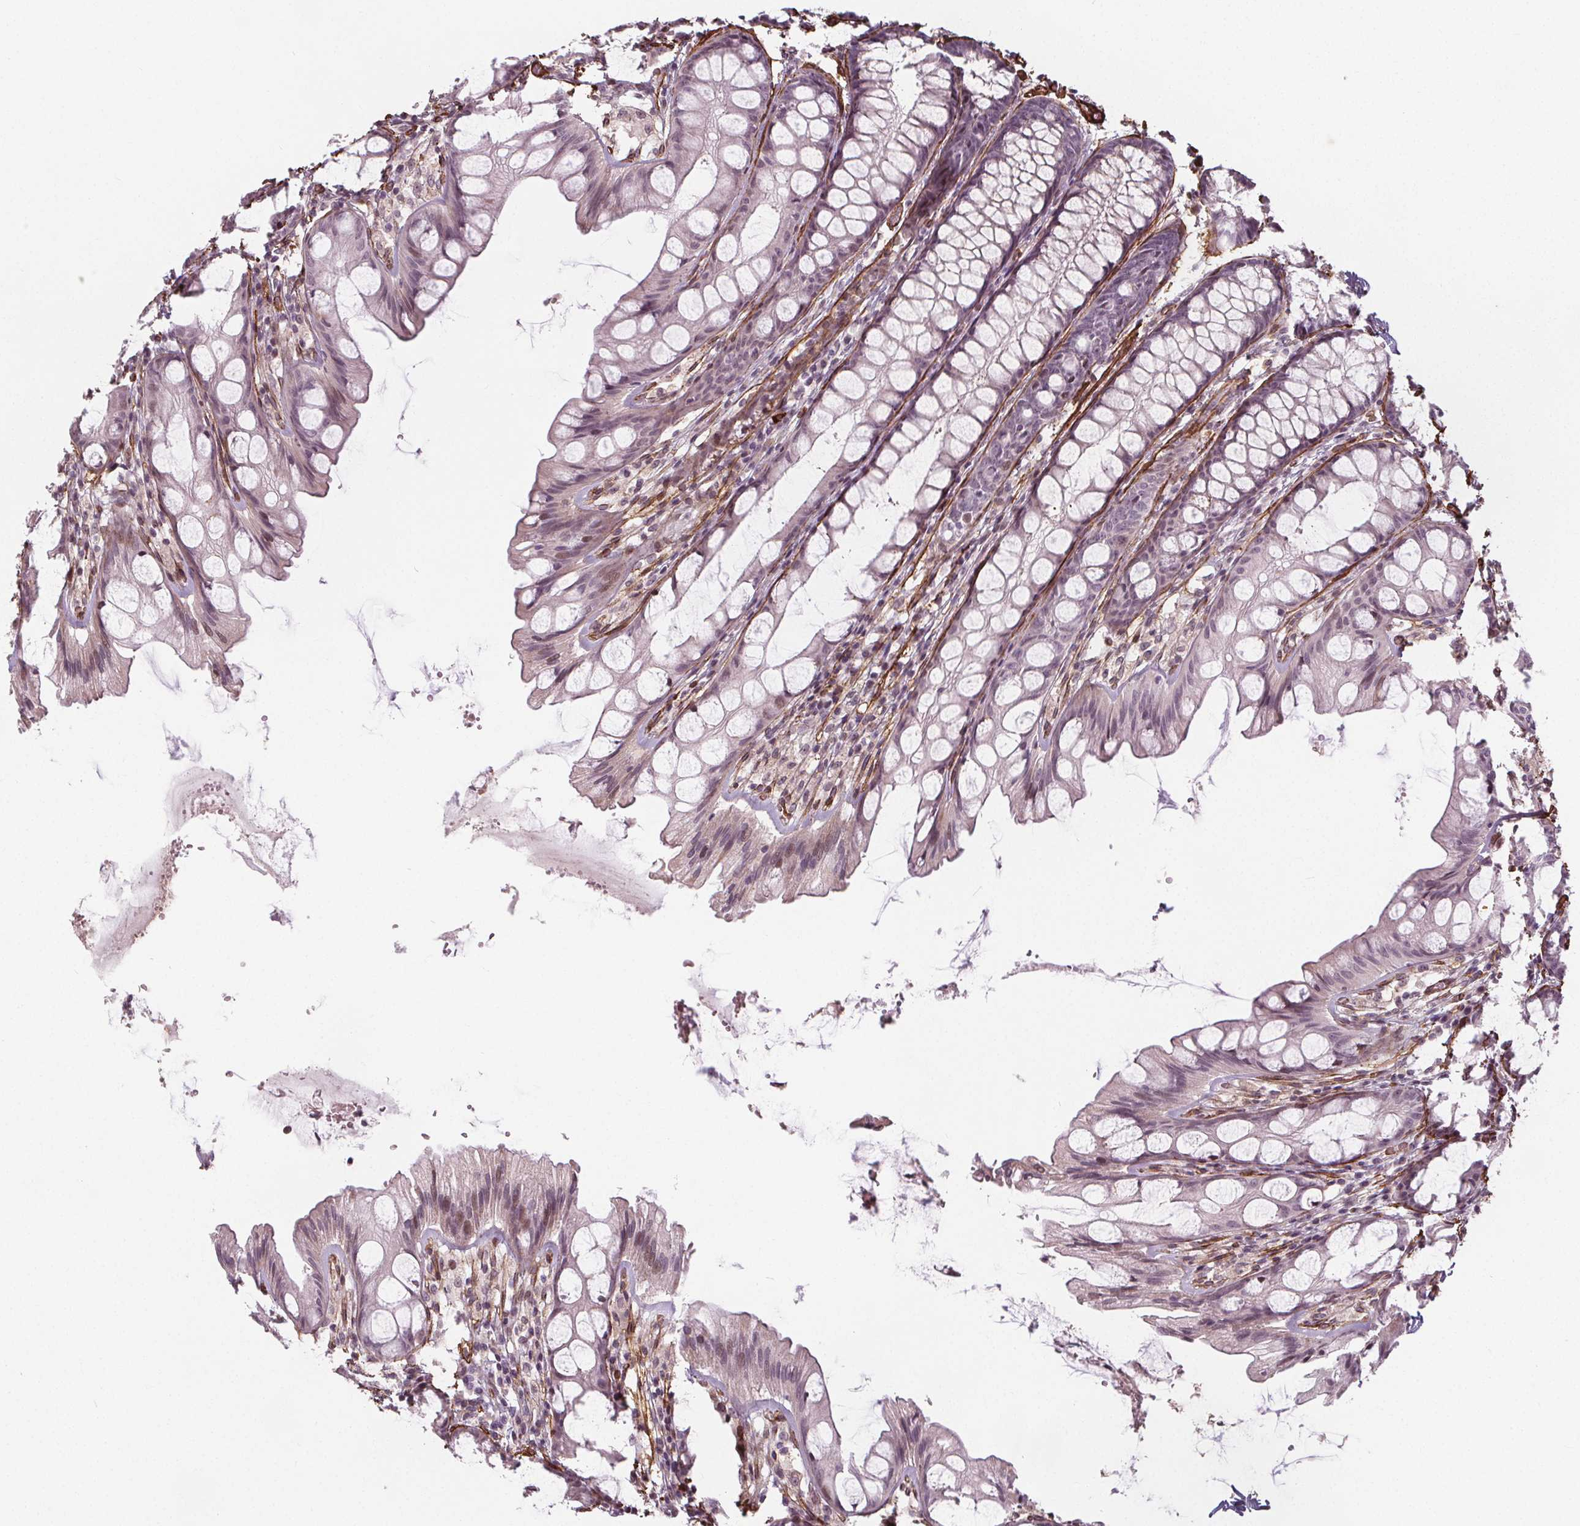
{"staining": {"intensity": "strong", "quantity": ">75%", "location": "cytoplasmic/membranous"}, "tissue": "colon", "cell_type": "Endothelial cells", "image_type": "normal", "snomed": [{"axis": "morphology", "description": "Normal tissue, NOS"}, {"axis": "topography", "description": "Colon"}], "caption": "A brown stain highlights strong cytoplasmic/membranous positivity of a protein in endothelial cells of normal colon. (DAB (3,3'-diaminobenzidine) IHC, brown staining for protein, blue staining for nuclei).", "gene": "HAS1", "patient": {"sex": "male", "age": 47}}